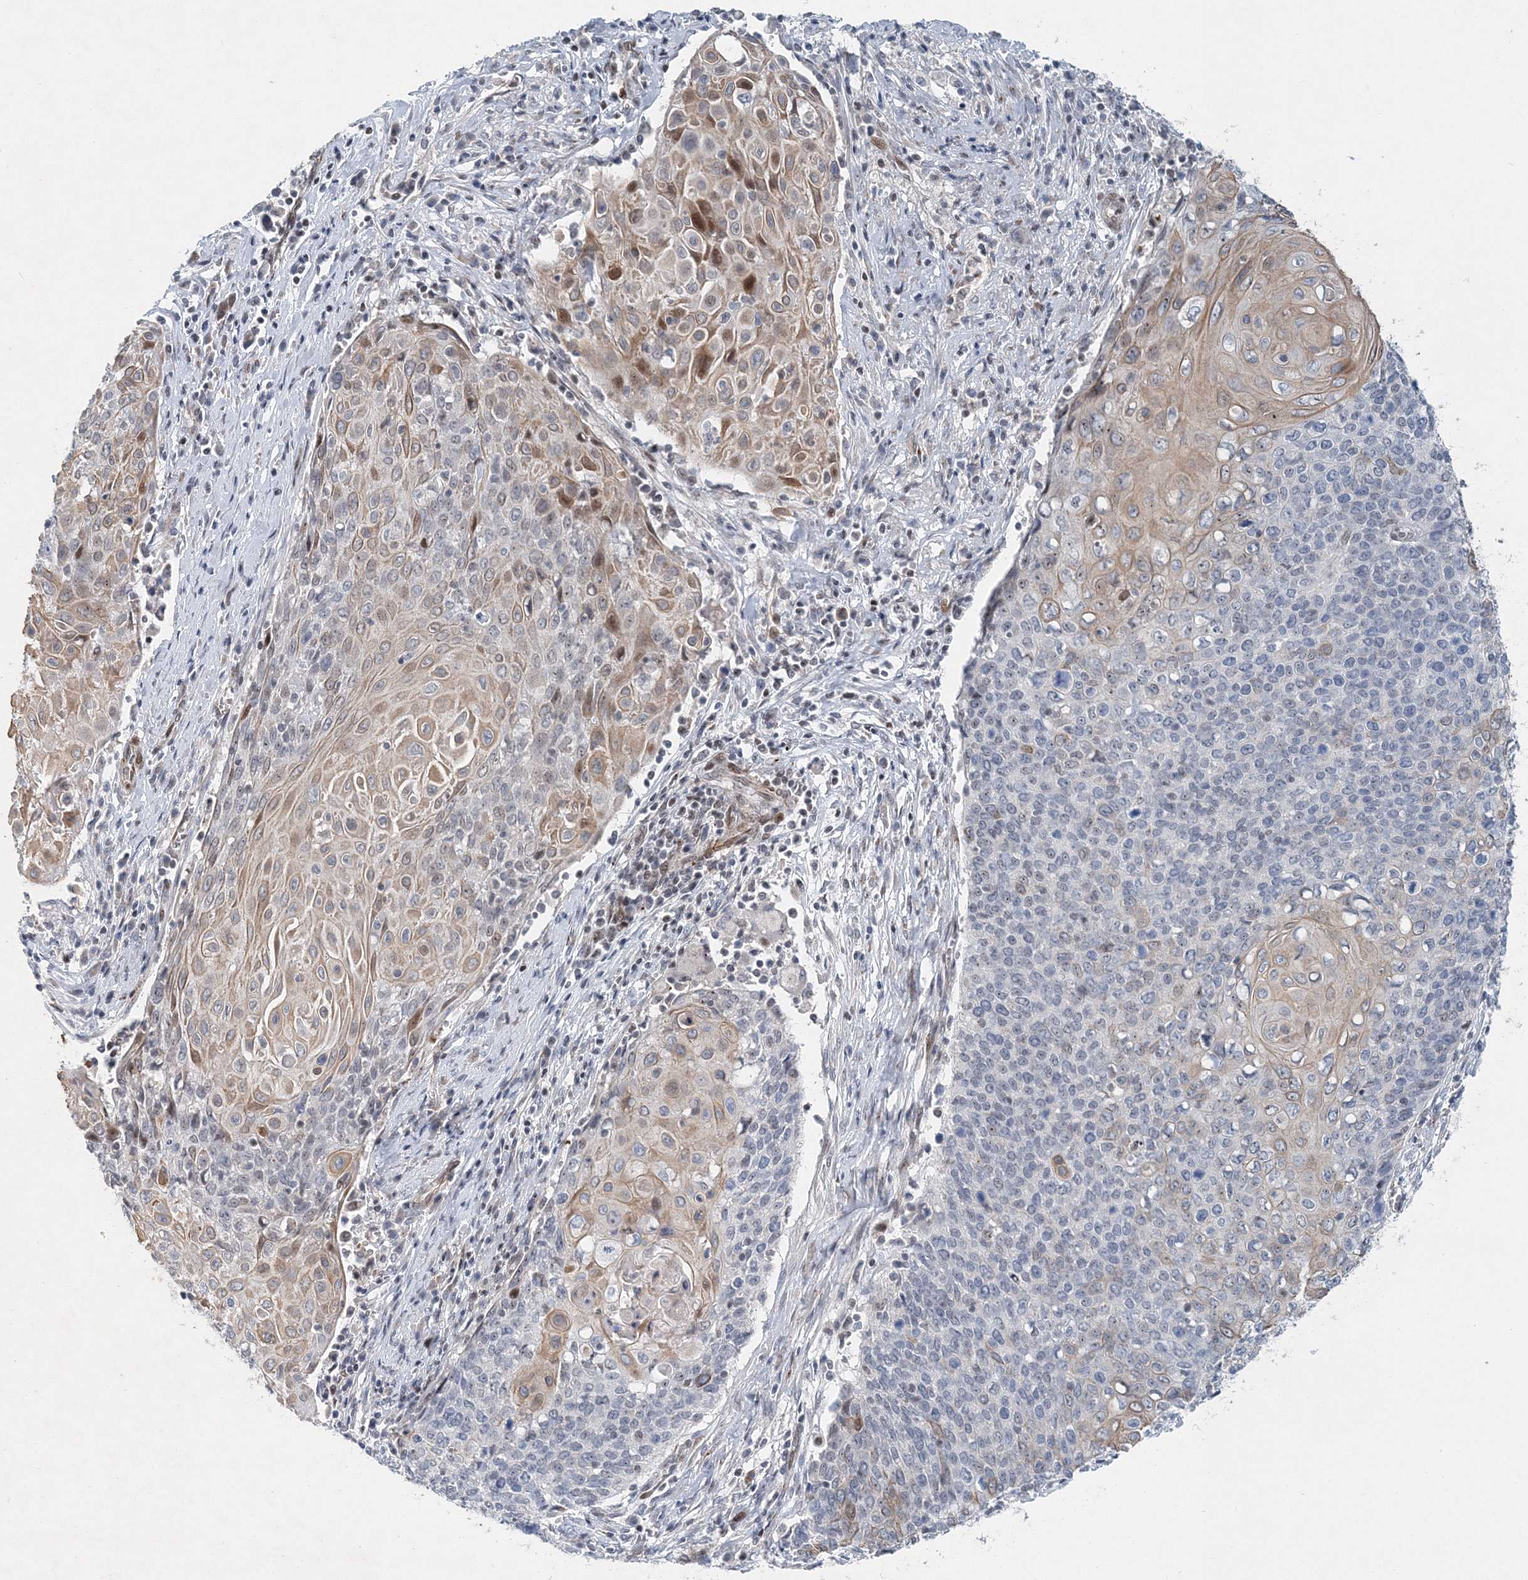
{"staining": {"intensity": "negative", "quantity": "none", "location": "none"}, "tissue": "cervical cancer", "cell_type": "Tumor cells", "image_type": "cancer", "snomed": [{"axis": "morphology", "description": "Squamous cell carcinoma, NOS"}, {"axis": "topography", "description": "Cervix"}], "caption": "Micrograph shows no protein positivity in tumor cells of cervical cancer (squamous cell carcinoma) tissue.", "gene": "UIMC1", "patient": {"sex": "female", "age": 39}}